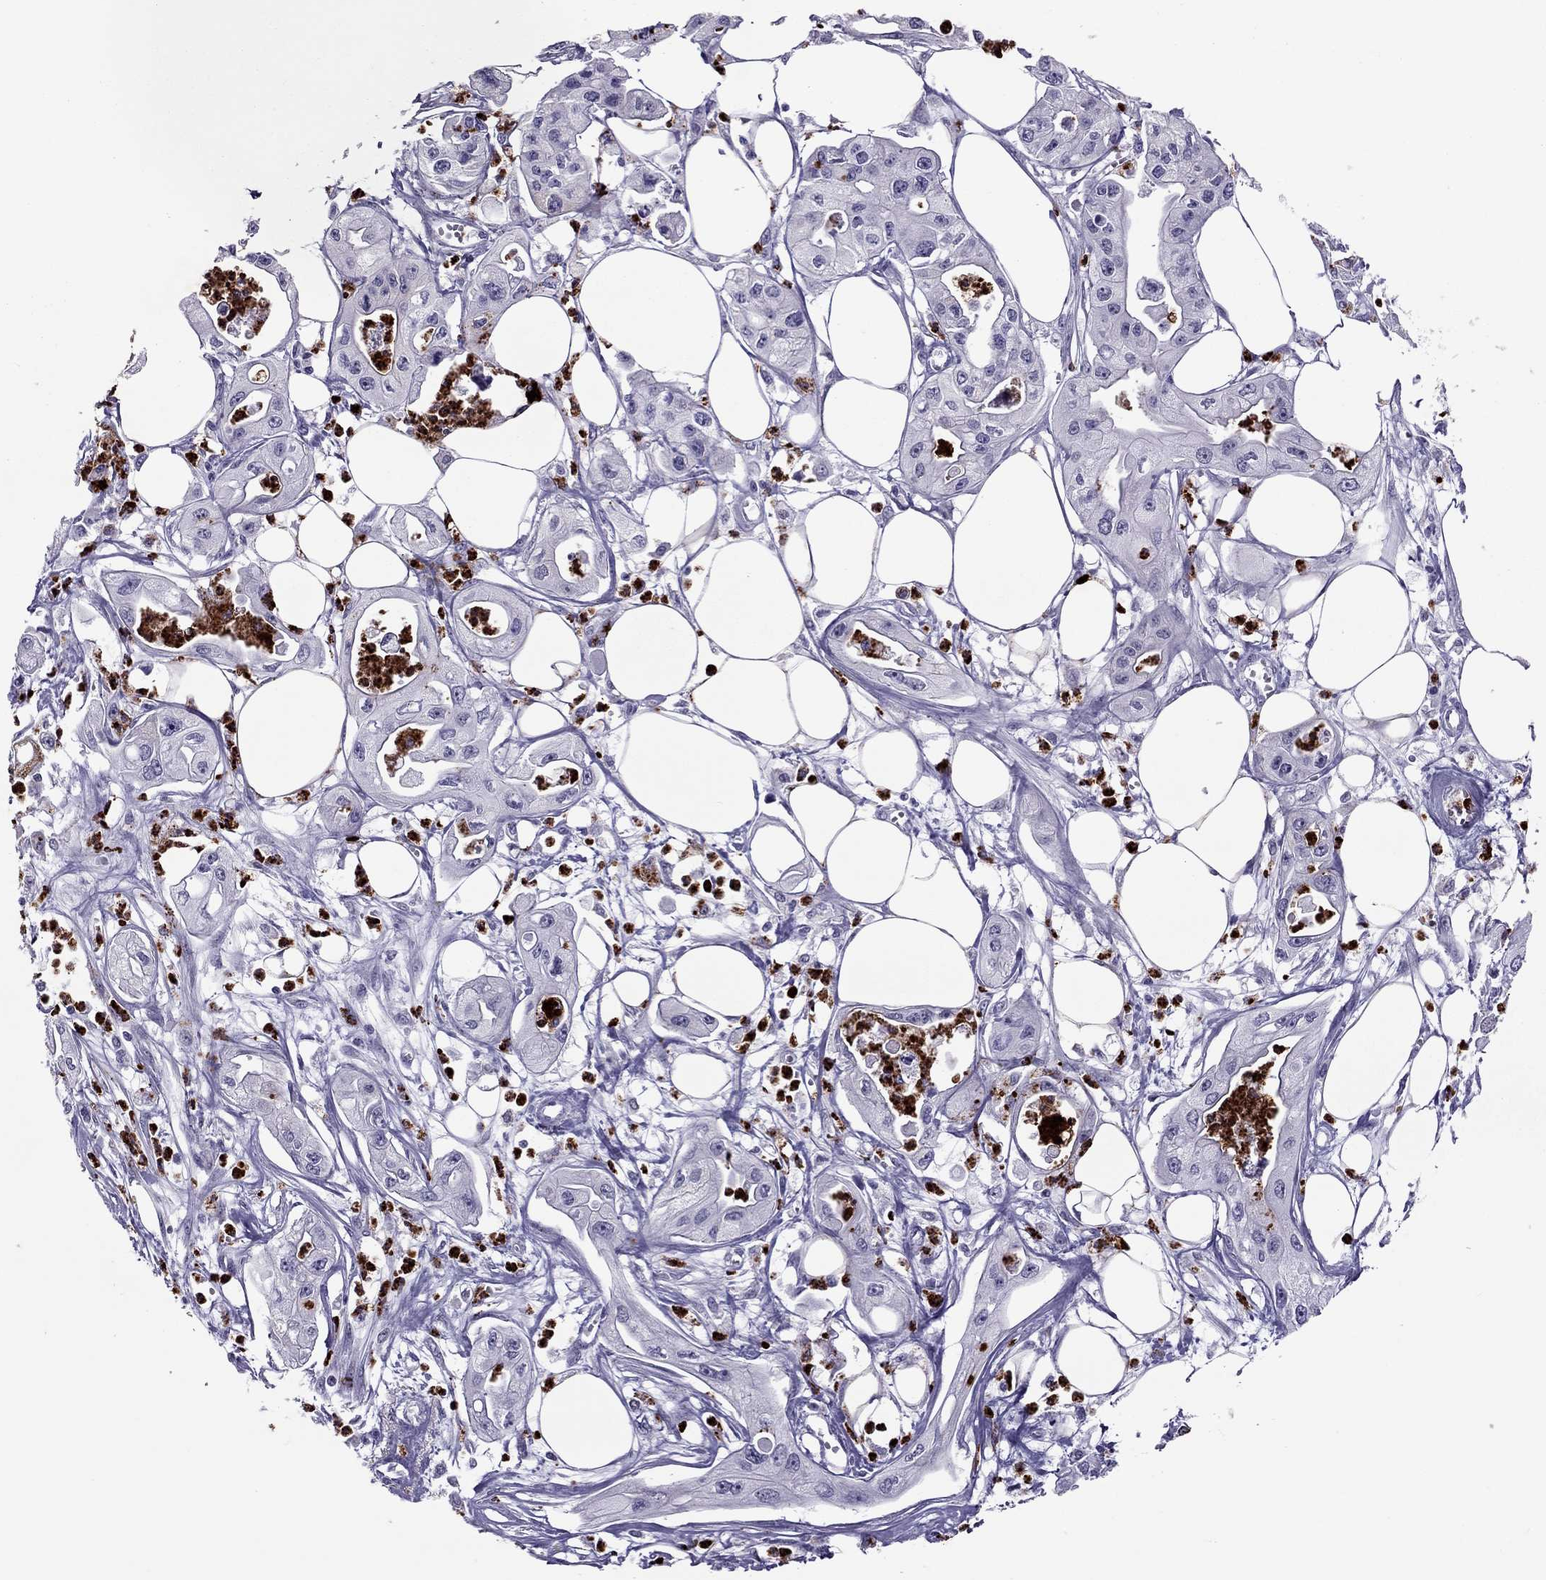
{"staining": {"intensity": "negative", "quantity": "none", "location": "none"}, "tissue": "pancreatic cancer", "cell_type": "Tumor cells", "image_type": "cancer", "snomed": [{"axis": "morphology", "description": "Adenocarcinoma, NOS"}, {"axis": "topography", "description": "Pancreas"}], "caption": "A high-resolution photomicrograph shows immunohistochemistry (IHC) staining of adenocarcinoma (pancreatic), which displays no significant expression in tumor cells.", "gene": "CCL27", "patient": {"sex": "male", "age": 70}}